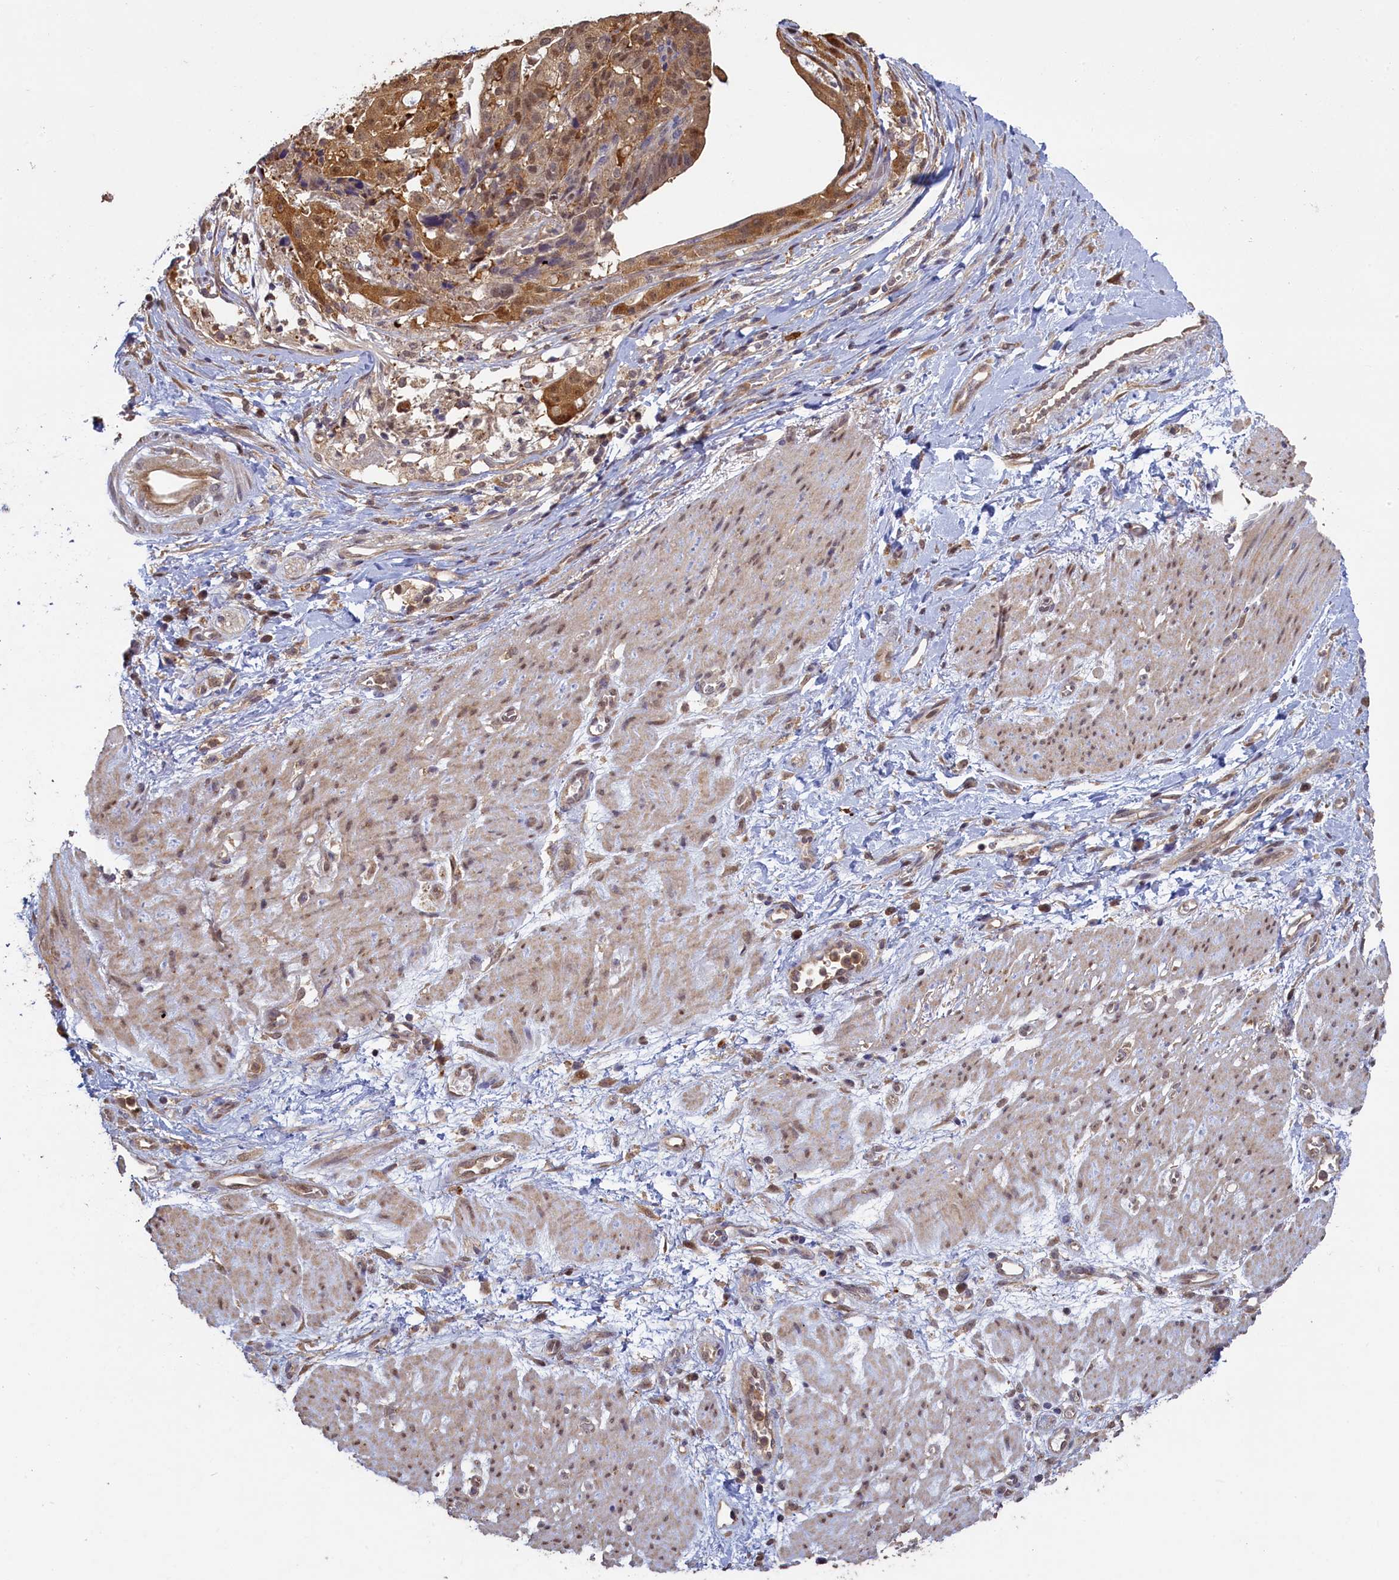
{"staining": {"intensity": "moderate", "quantity": ">75%", "location": "cytoplasmic/membranous,nuclear"}, "tissue": "stomach cancer", "cell_type": "Tumor cells", "image_type": "cancer", "snomed": [{"axis": "morphology", "description": "Adenocarcinoma, NOS"}, {"axis": "topography", "description": "Stomach"}], "caption": "Stomach cancer stained with DAB (3,3'-diaminobenzidine) immunohistochemistry (IHC) exhibits medium levels of moderate cytoplasmic/membranous and nuclear expression in about >75% of tumor cells.", "gene": "UCHL3", "patient": {"sex": "male", "age": 48}}